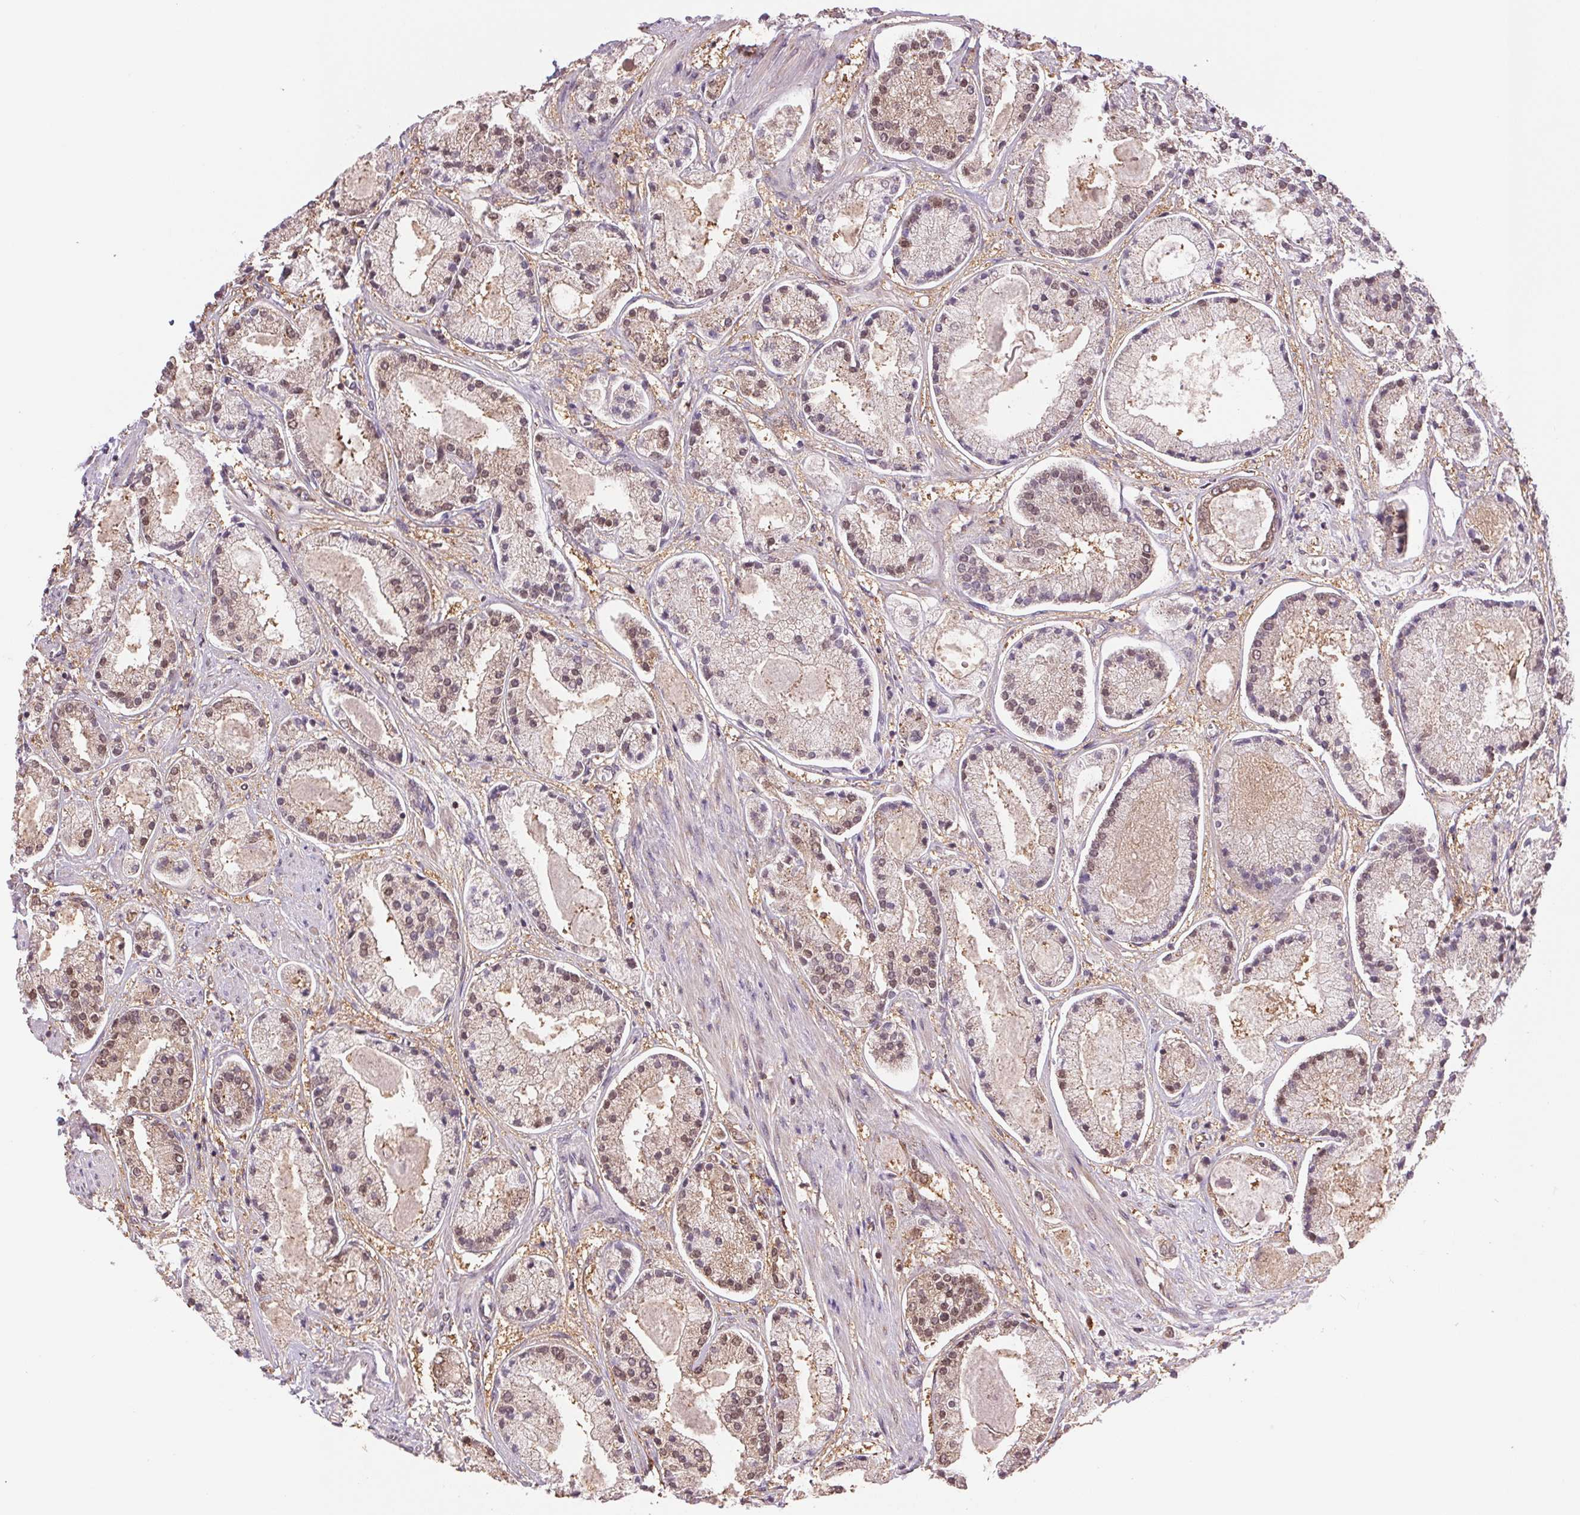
{"staining": {"intensity": "weak", "quantity": "25%-75%", "location": "cytoplasmic/membranous,nuclear"}, "tissue": "prostate cancer", "cell_type": "Tumor cells", "image_type": "cancer", "snomed": [{"axis": "morphology", "description": "Adenocarcinoma, High grade"}, {"axis": "topography", "description": "Prostate"}], "caption": "Protein positivity by immunohistochemistry reveals weak cytoplasmic/membranous and nuclear staining in about 25%-75% of tumor cells in high-grade adenocarcinoma (prostate). (IHC, brightfield microscopy, high magnification).", "gene": "CDC123", "patient": {"sex": "male", "age": 67}}